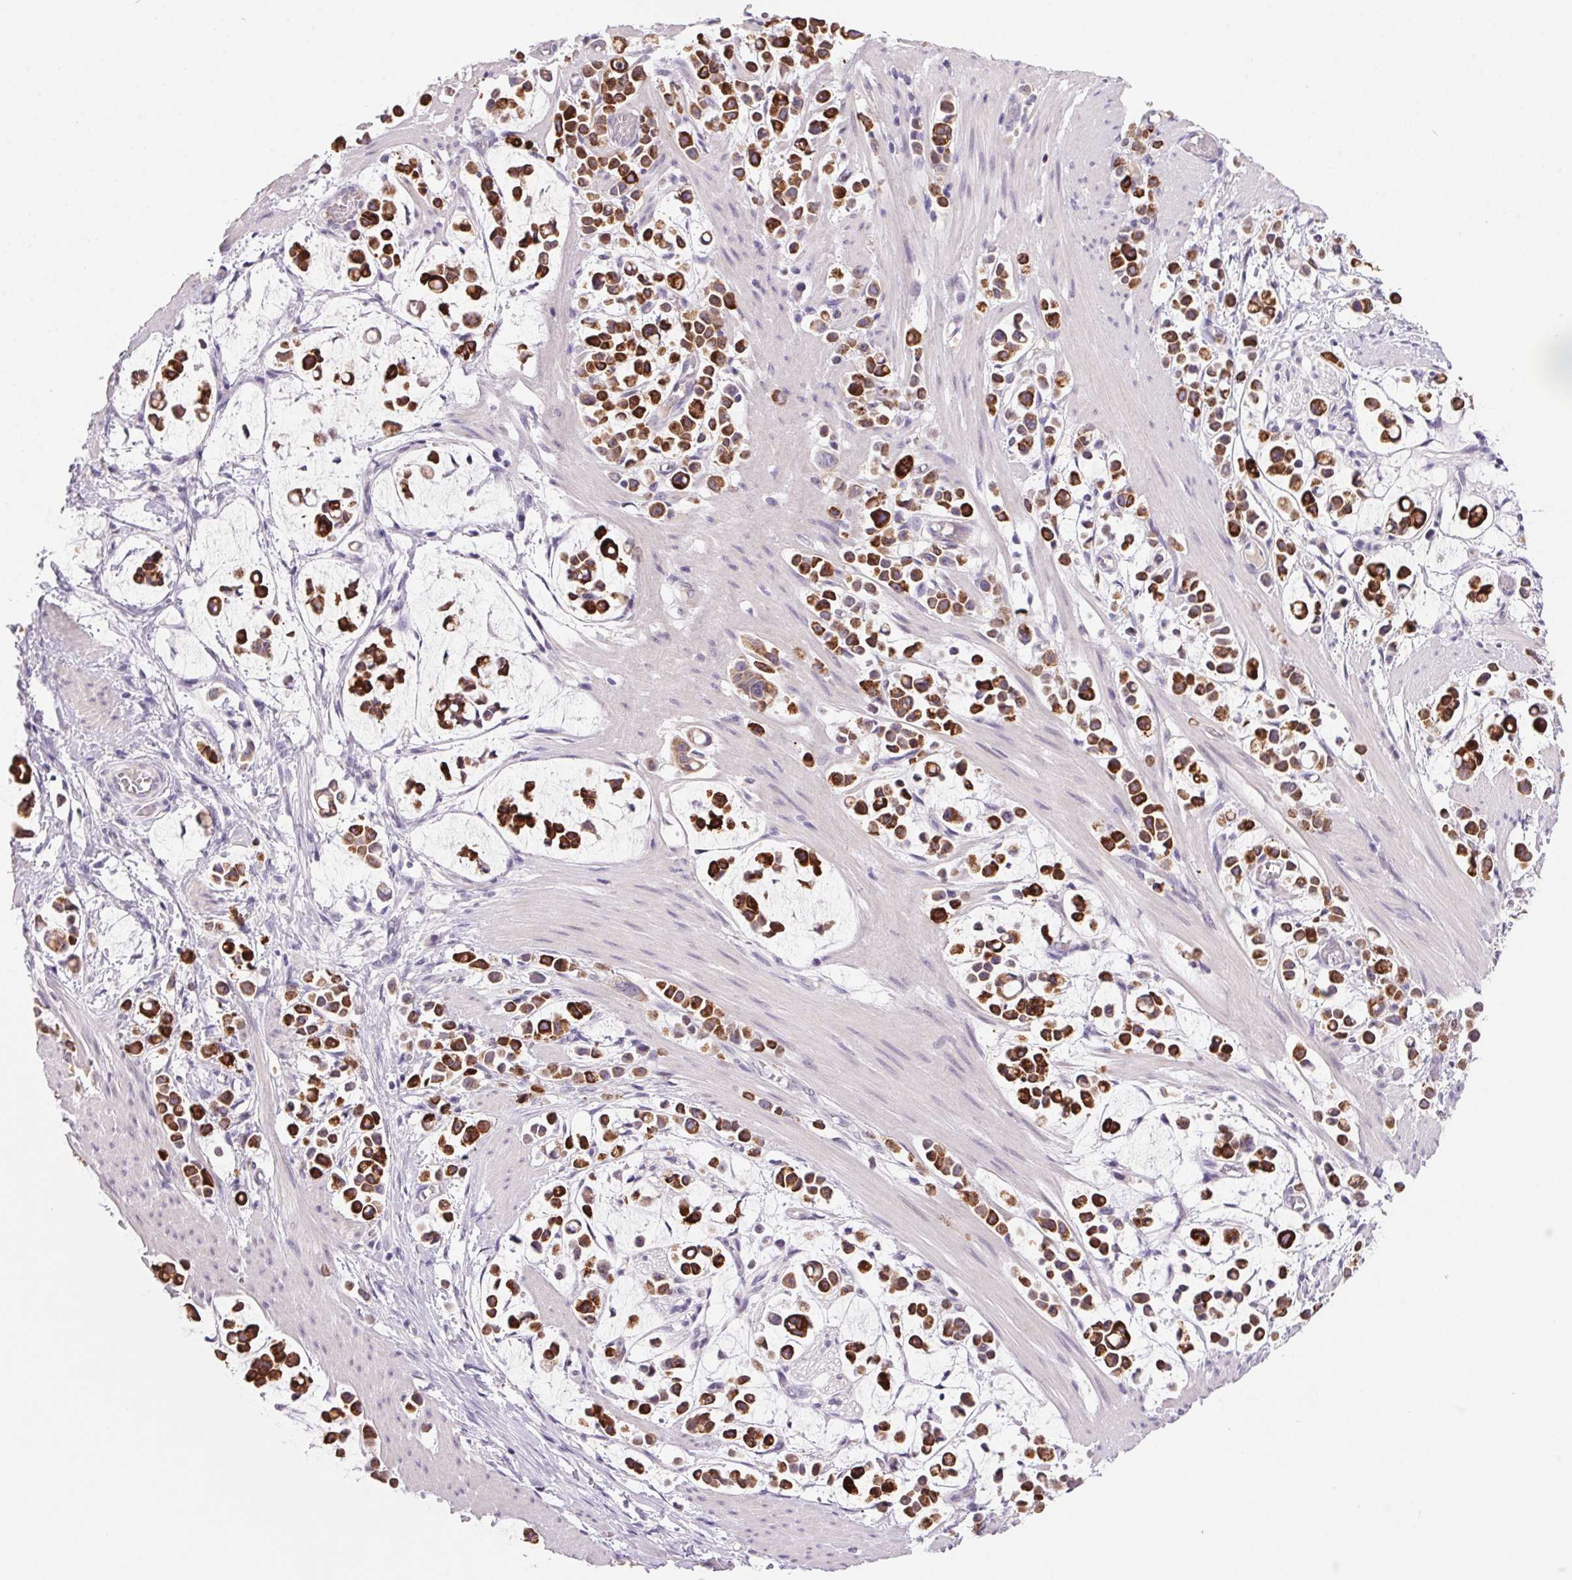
{"staining": {"intensity": "strong", "quantity": ">75%", "location": "cytoplasmic/membranous"}, "tissue": "stomach cancer", "cell_type": "Tumor cells", "image_type": "cancer", "snomed": [{"axis": "morphology", "description": "Adenocarcinoma, NOS"}, {"axis": "topography", "description": "Stomach"}], "caption": "A brown stain labels strong cytoplasmic/membranous staining of a protein in human stomach adenocarcinoma tumor cells.", "gene": "TRDN", "patient": {"sex": "male", "age": 82}}